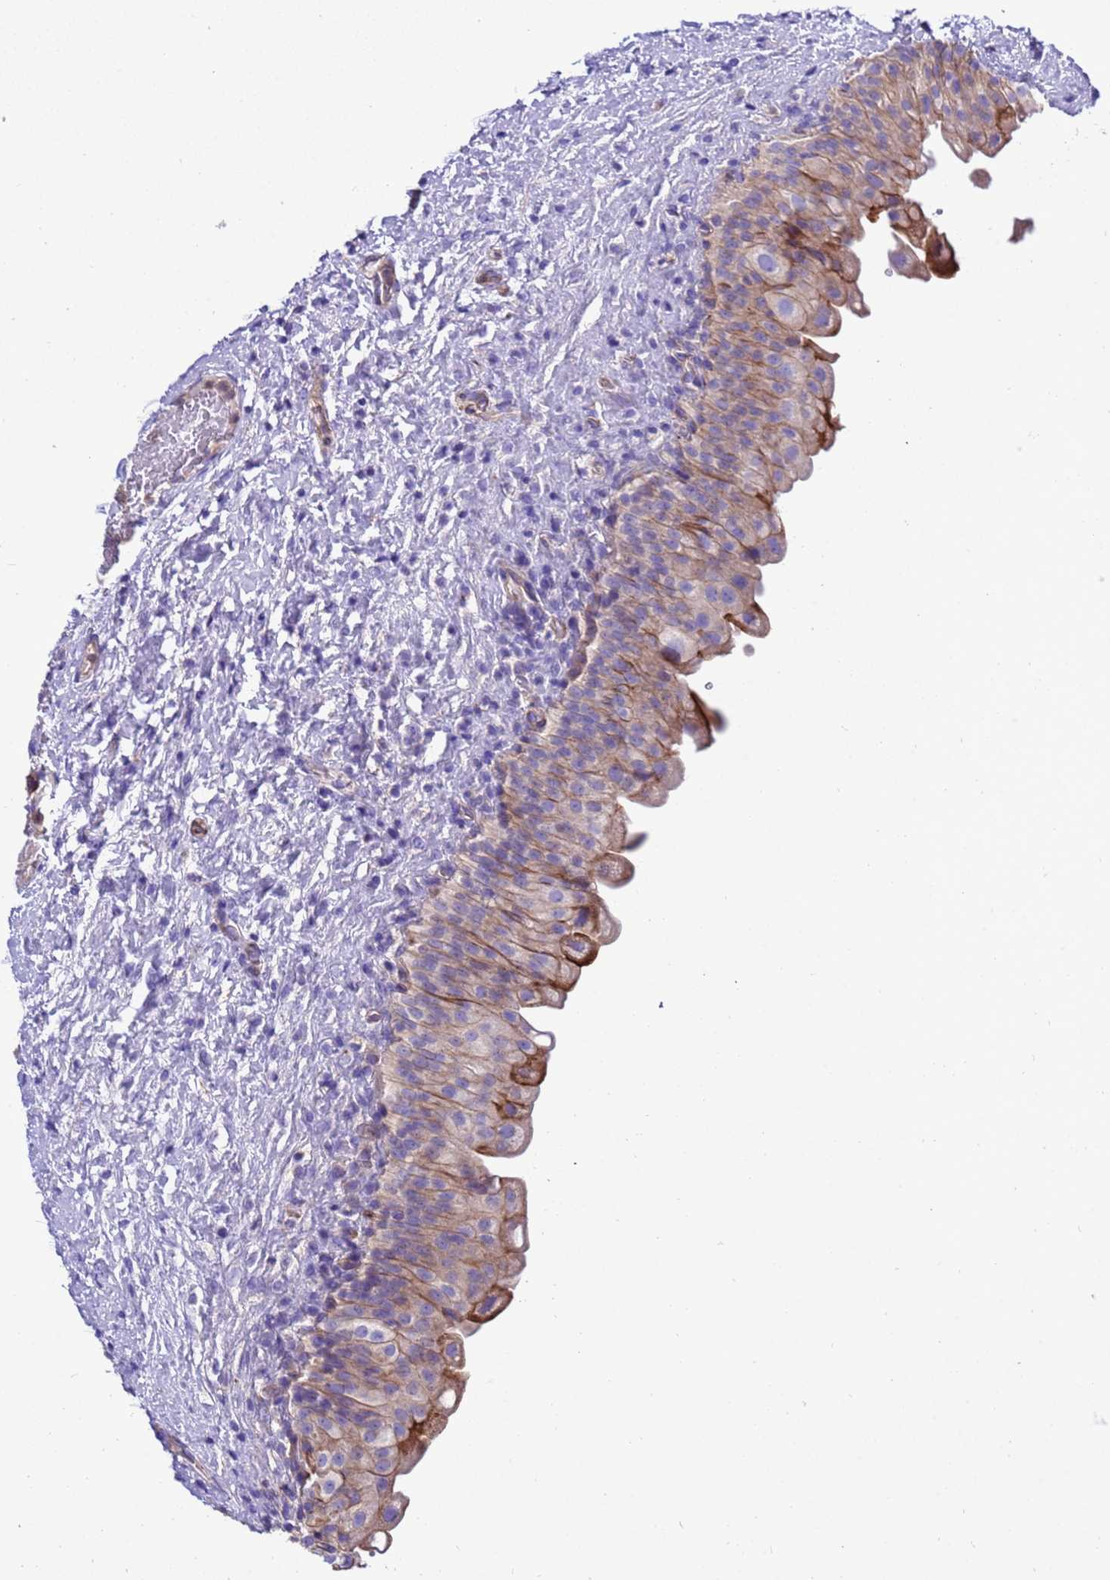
{"staining": {"intensity": "moderate", "quantity": "25%-75%", "location": "cytoplasmic/membranous"}, "tissue": "urinary bladder", "cell_type": "Urothelial cells", "image_type": "normal", "snomed": [{"axis": "morphology", "description": "Normal tissue, NOS"}, {"axis": "topography", "description": "Urinary bladder"}], "caption": "Normal urinary bladder demonstrates moderate cytoplasmic/membranous positivity in approximately 25%-75% of urothelial cells.", "gene": "KICS2", "patient": {"sex": "female", "age": 27}}